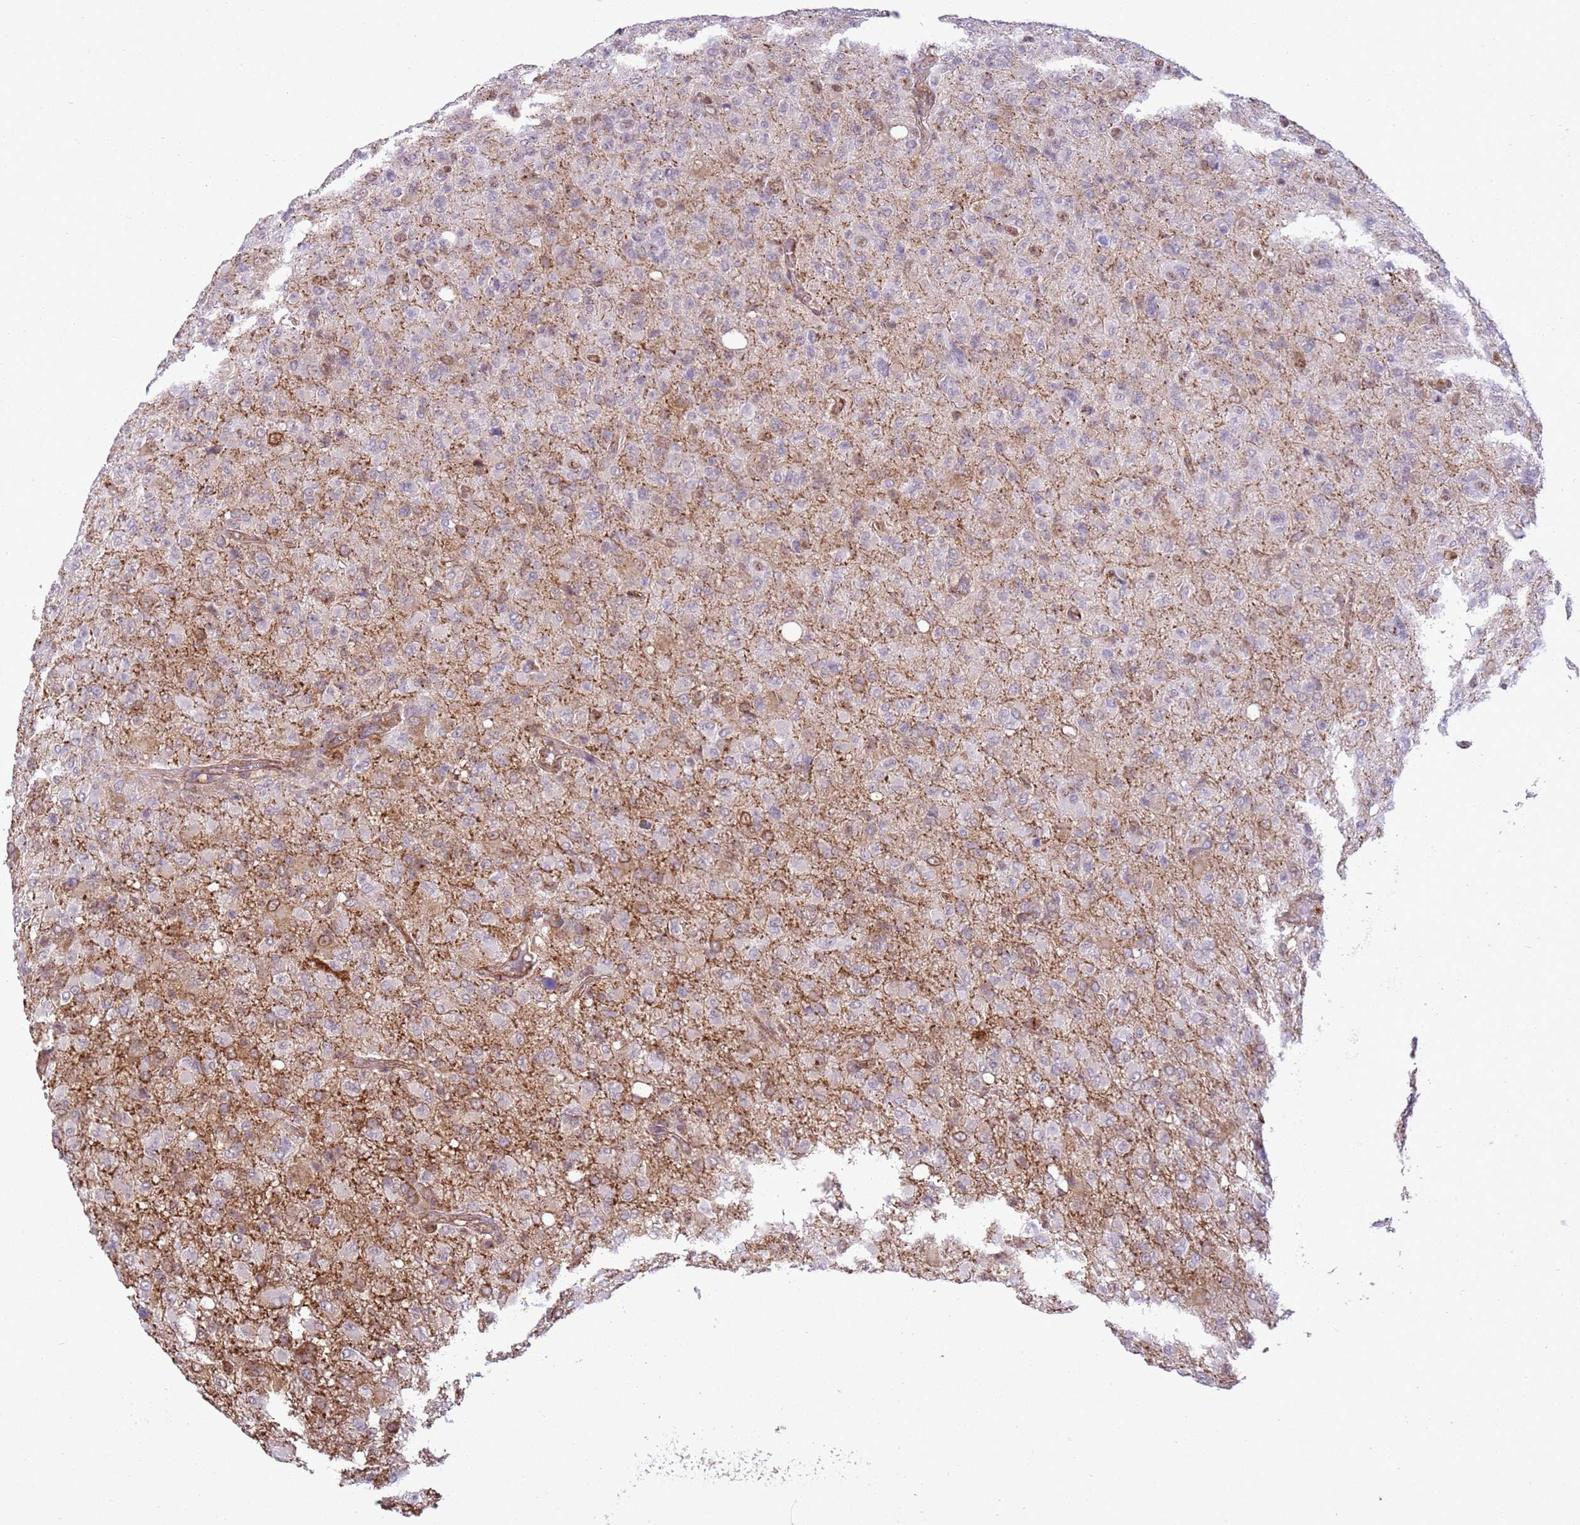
{"staining": {"intensity": "negative", "quantity": "none", "location": "none"}, "tissue": "glioma", "cell_type": "Tumor cells", "image_type": "cancer", "snomed": [{"axis": "morphology", "description": "Glioma, malignant, High grade"}, {"axis": "topography", "description": "Brain"}], "caption": "An image of human glioma is negative for staining in tumor cells.", "gene": "GABRE", "patient": {"sex": "female", "age": 57}}